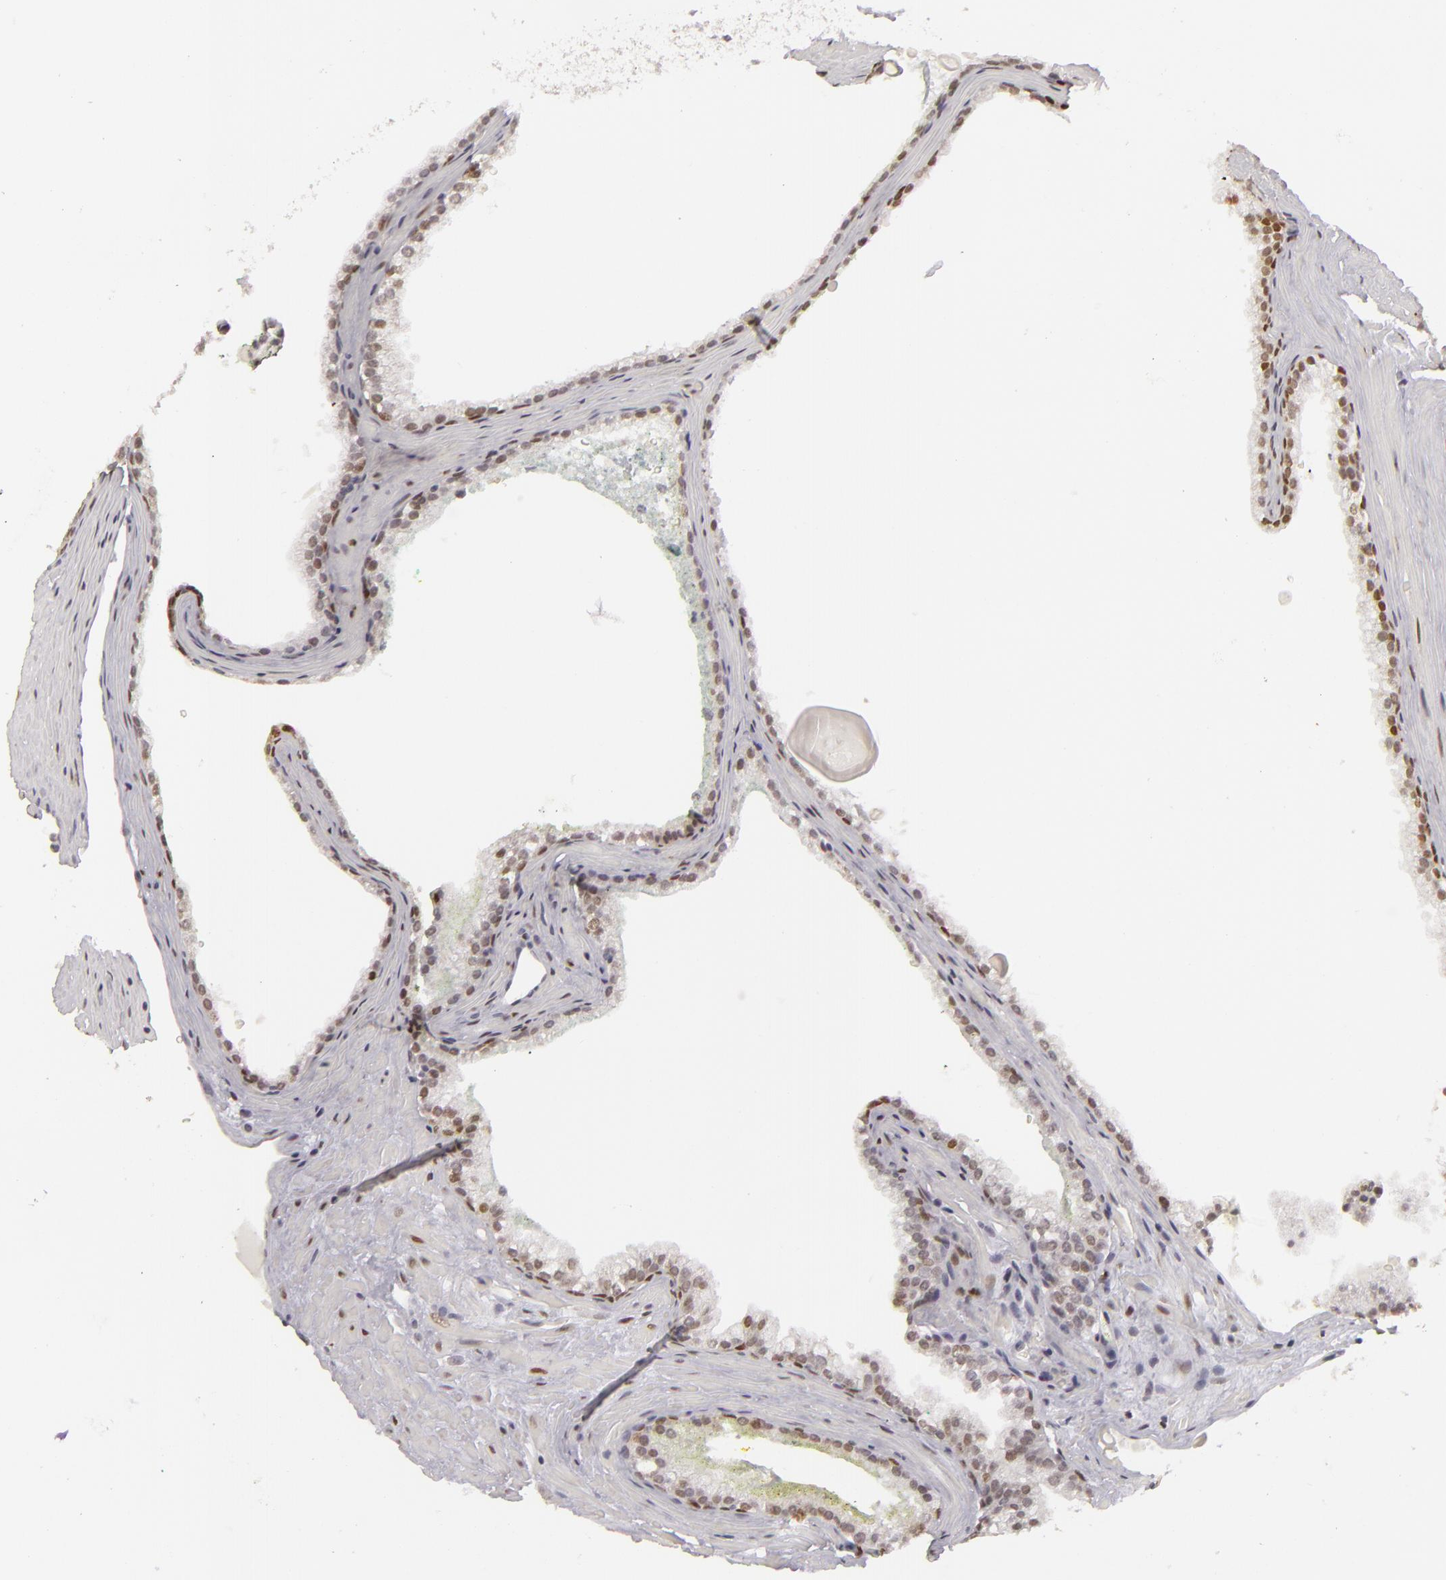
{"staining": {"intensity": "weak", "quantity": "<25%", "location": "nuclear"}, "tissue": "prostate cancer", "cell_type": "Tumor cells", "image_type": "cancer", "snomed": [{"axis": "morphology", "description": "Adenocarcinoma, Medium grade"}, {"axis": "topography", "description": "Prostate"}], "caption": "Immunohistochemical staining of medium-grade adenocarcinoma (prostate) reveals no significant expression in tumor cells.", "gene": "SIX1", "patient": {"sex": "male", "age": 72}}